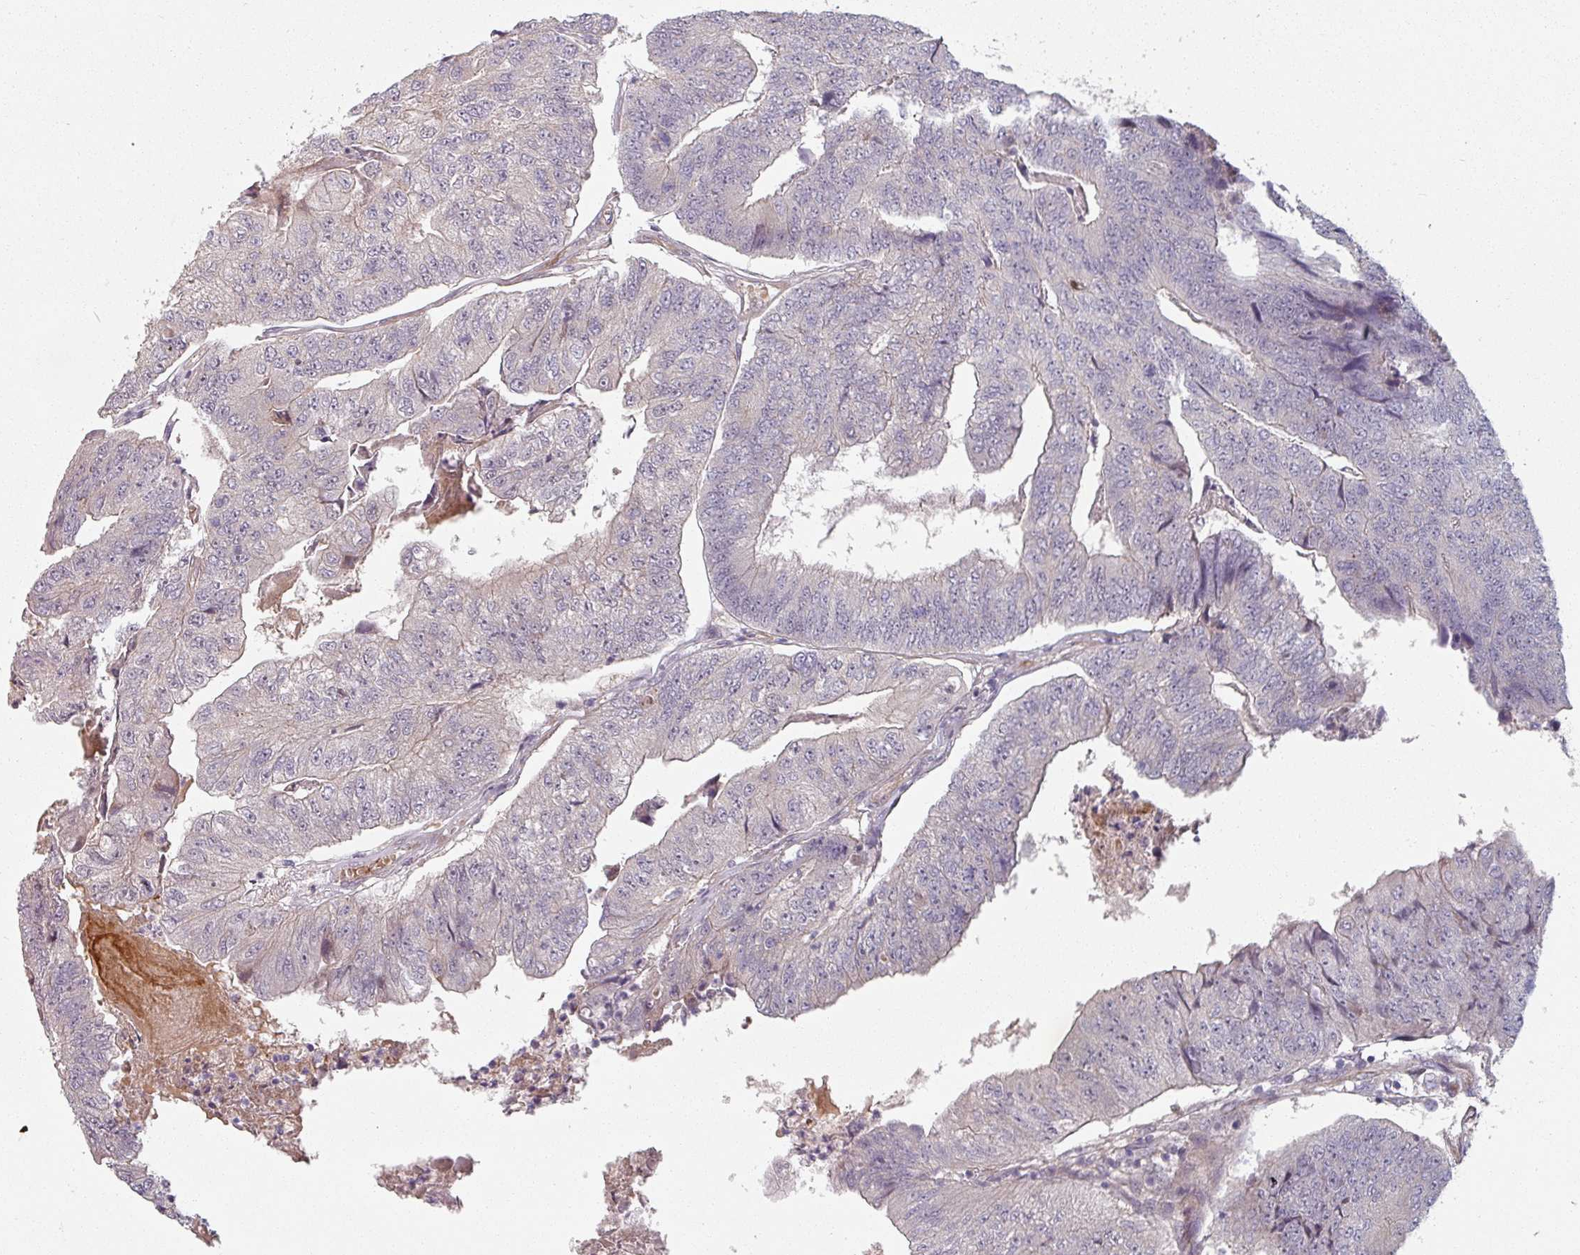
{"staining": {"intensity": "negative", "quantity": "none", "location": "none"}, "tissue": "colorectal cancer", "cell_type": "Tumor cells", "image_type": "cancer", "snomed": [{"axis": "morphology", "description": "Adenocarcinoma, NOS"}, {"axis": "topography", "description": "Colon"}], "caption": "DAB immunohistochemical staining of colorectal cancer (adenocarcinoma) shows no significant staining in tumor cells.", "gene": "C4BPB", "patient": {"sex": "female", "age": 67}}